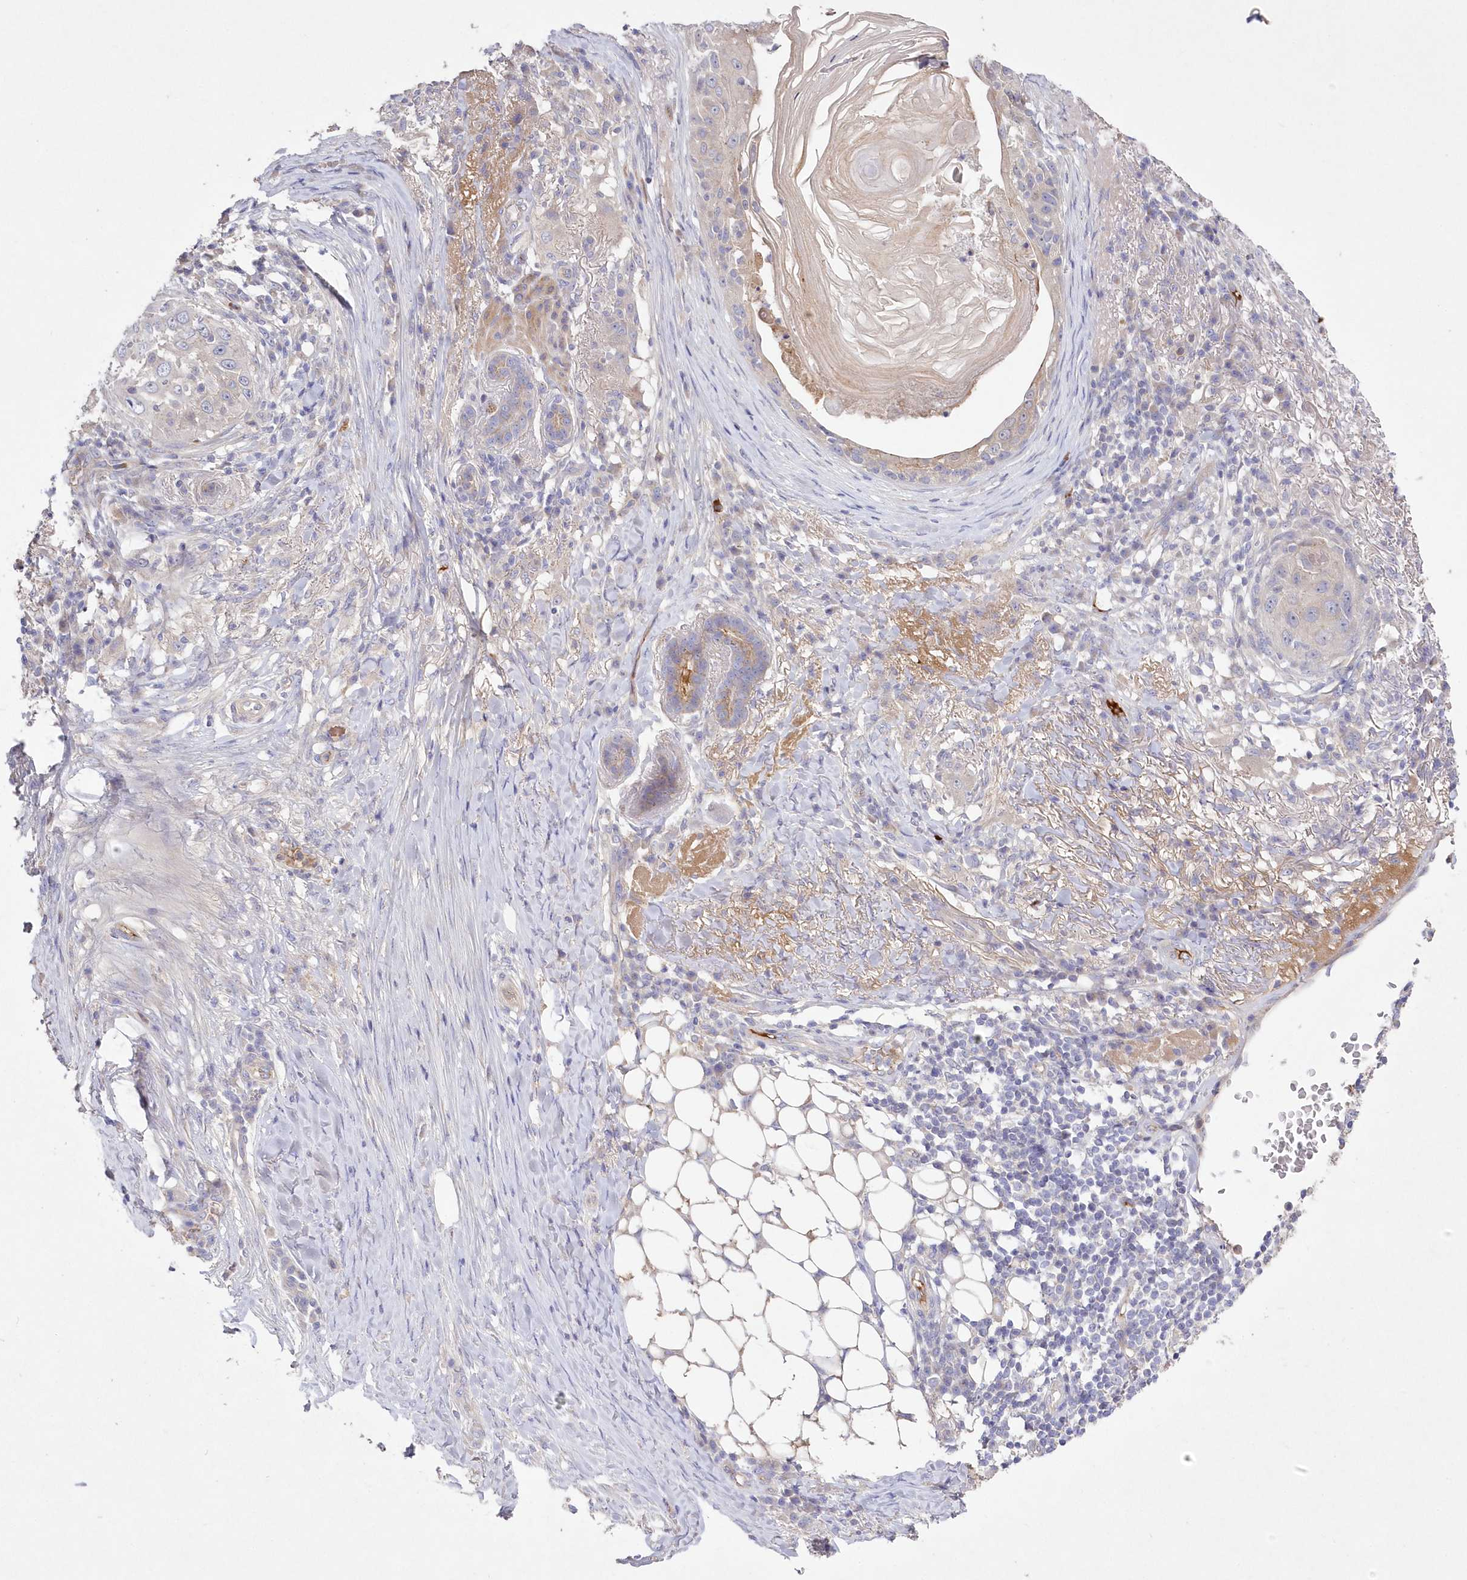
{"staining": {"intensity": "negative", "quantity": "none", "location": "none"}, "tissue": "skin cancer", "cell_type": "Tumor cells", "image_type": "cancer", "snomed": [{"axis": "morphology", "description": "Squamous cell carcinoma, NOS"}, {"axis": "topography", "description": "Skin"}], "caption": "The IHC image has no significant staining in tumor cells of skin squamous cell carcinoma tissue. (Immunohistochemistry, brightfield microscopy, high magnification).", "gene": "WBP1L", "patient": {"sex": "female", "age": 44}}